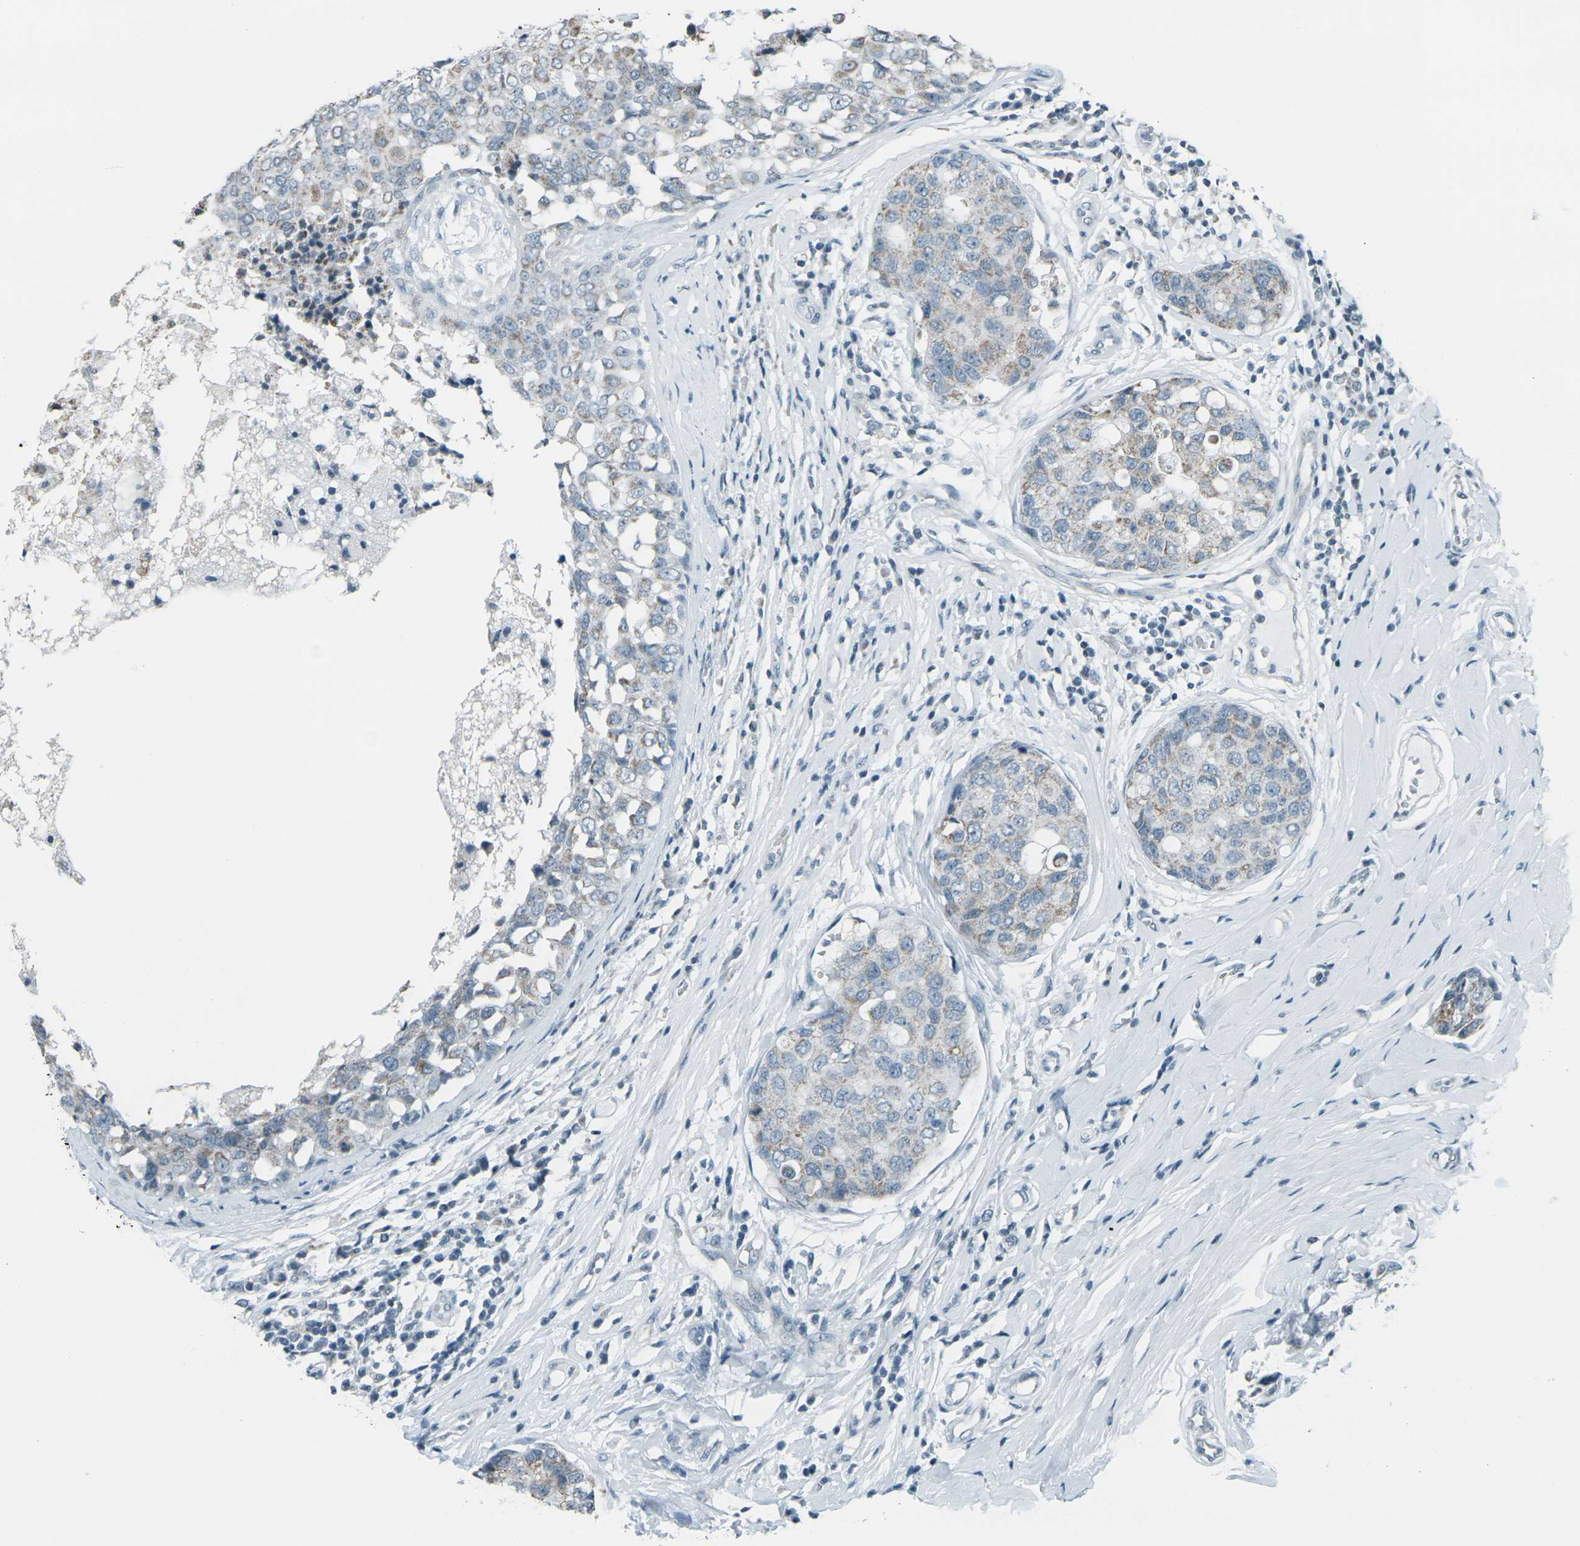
{"staining": {"intensity": "weak", "quantity": ">75%", "location": "cytoplasmic/membranous"}, "tissue": "breast cancer", "cell_type": "Tumor cells", "image_type": "cancer", "snomed": [{"axis": "morphology", "description": "Duct carcinoma"}, {"axis": "topography", "description": "Breast"}], "caption": "A brown stain labels weak cytoplasmic/membranous staining of a protein in breast invasive ductal carcinoma tumor cells.", "gene": "H2BC1", "patient": {"sex": "female", "age": 27}}